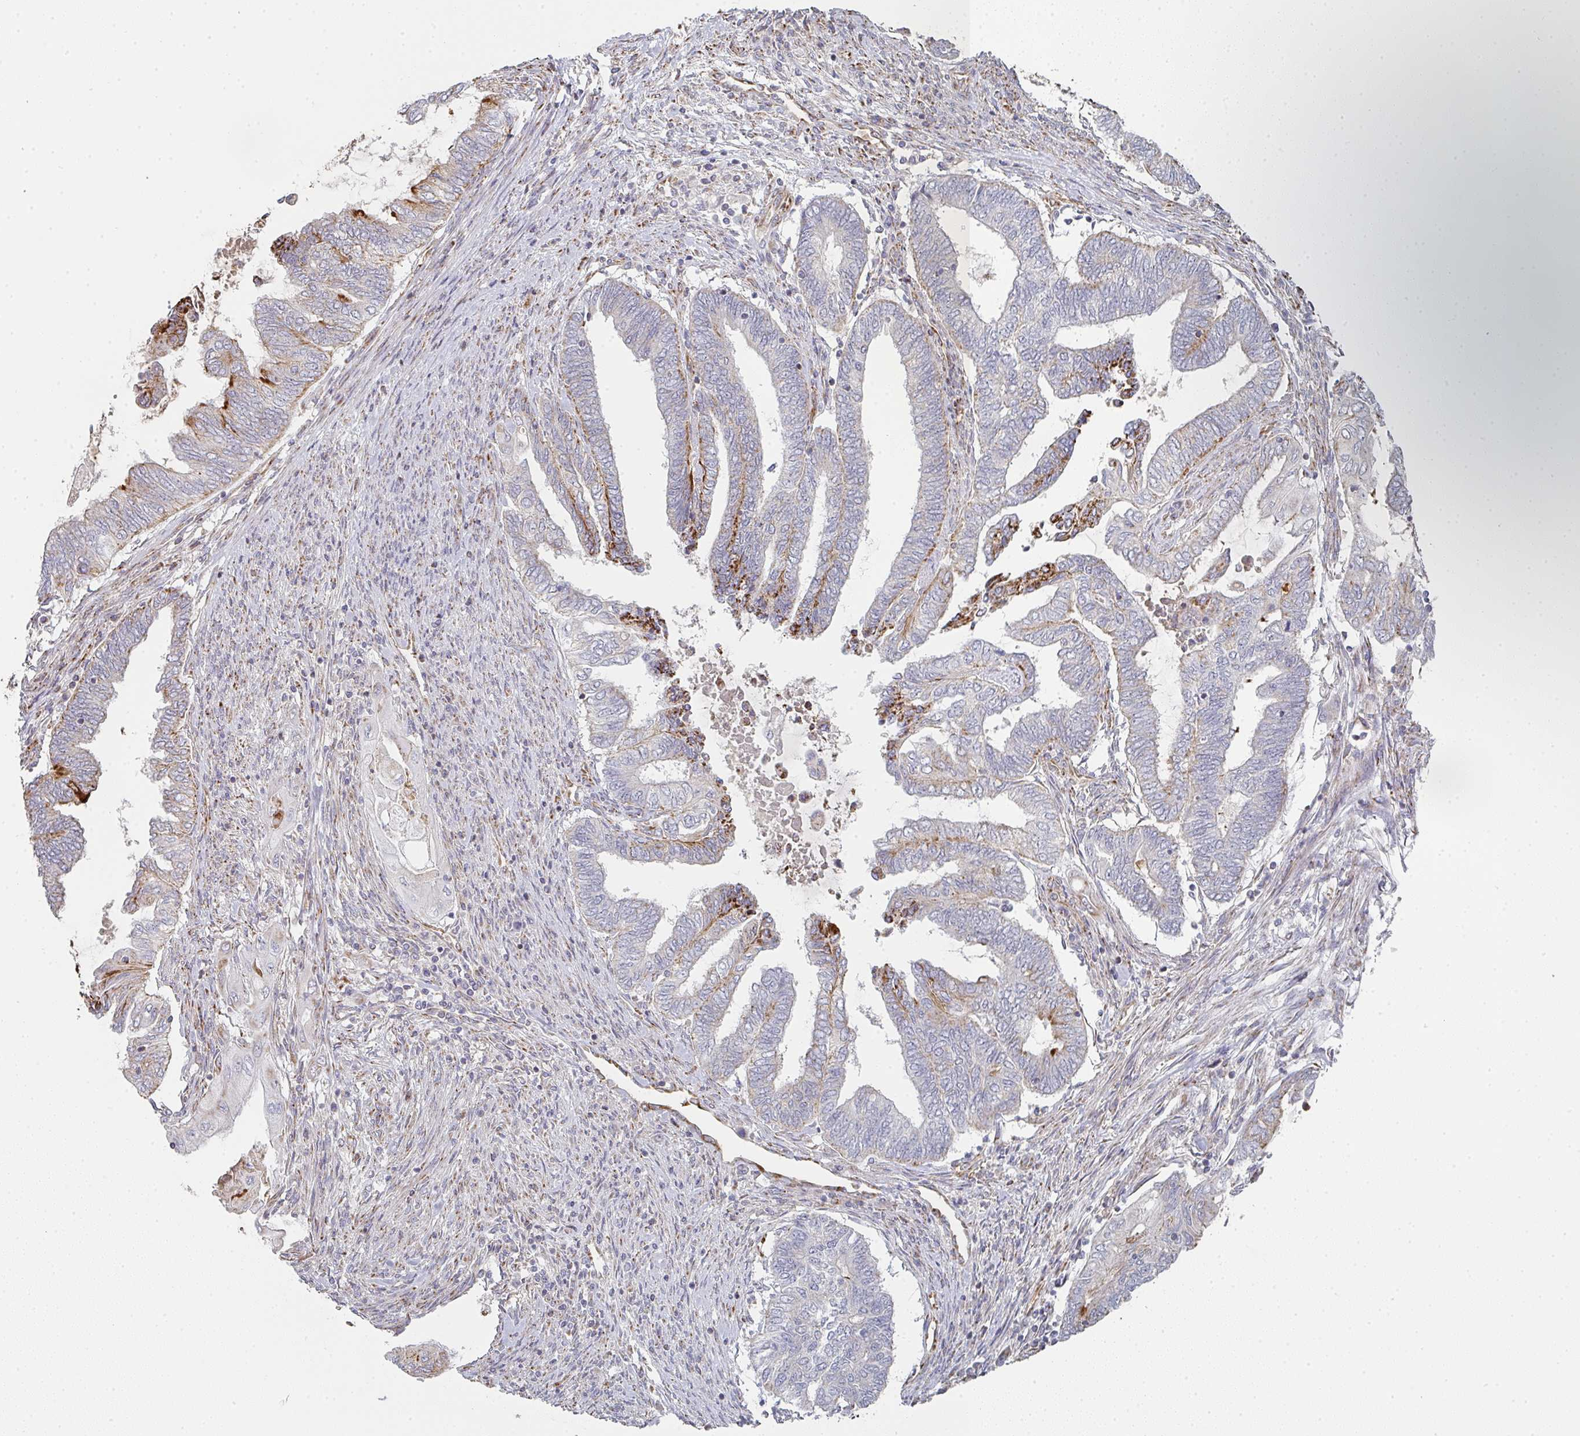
{"staining": {"intensity": "strong", "quantity": "<25%", "location": "cytoplasmic/membranous"}, "tissue": "endometrial cancer", "cell_type": "Tumor cells", "image_type": "cancer", "snomed": [{"axis": "morphology", "description": "Adenocarcinoma, NOS"}, {"axis": "topography", "description": "Uterus"}, {"axis": "topography", "description": "Endometrium"}], "caption": "There is medium levels of strong cytoplasmic/membranous staining in tumor cells of endometrial cancer (adenocarcinoma), as demonstrated by immunohistochemical staining (brown color).", "gene": "ZNF526", "patient": {"sex": "female", "age": 70}}